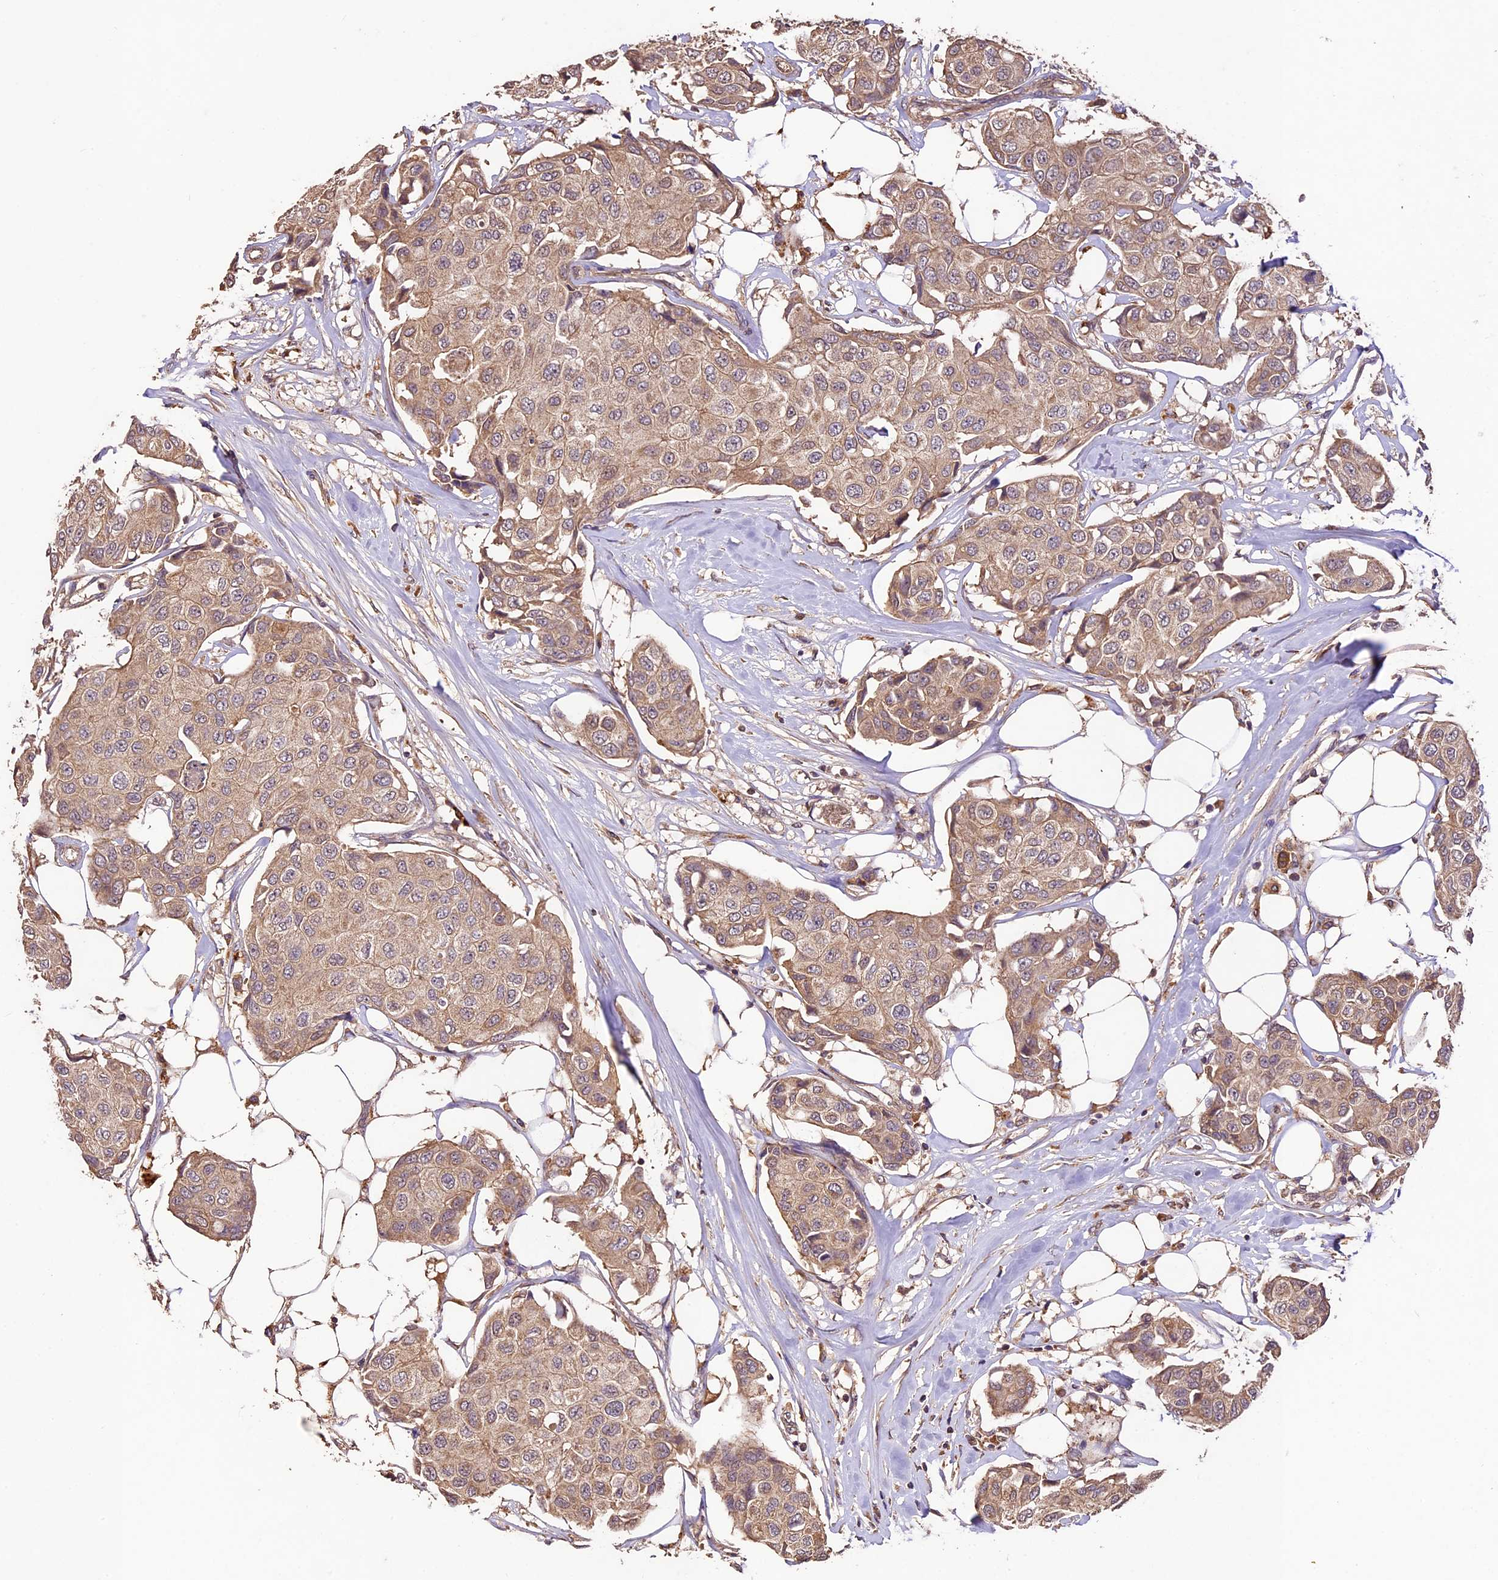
{"staining": {"intensity": "weak", "quantity": ">75%", "location": "cytoplasmic/membranous"}, "tissue": "breast cancer", "cell_type": "Tumor cells", "image_type": "cancer", "snomed": [{"axis": "morphology", "description": "Duct carcinoma"}, {"axis": "topography", "description": "Breast"}], "caption": "Weak cytoplasmic/membranous protein staining is appreciated in approximately >75% of tumor cells in breast cancer. (IHC, brightfield microscopy, high magnification).", "gene": "CRLF1", "patient": {"sex": "female", "age": 80}}